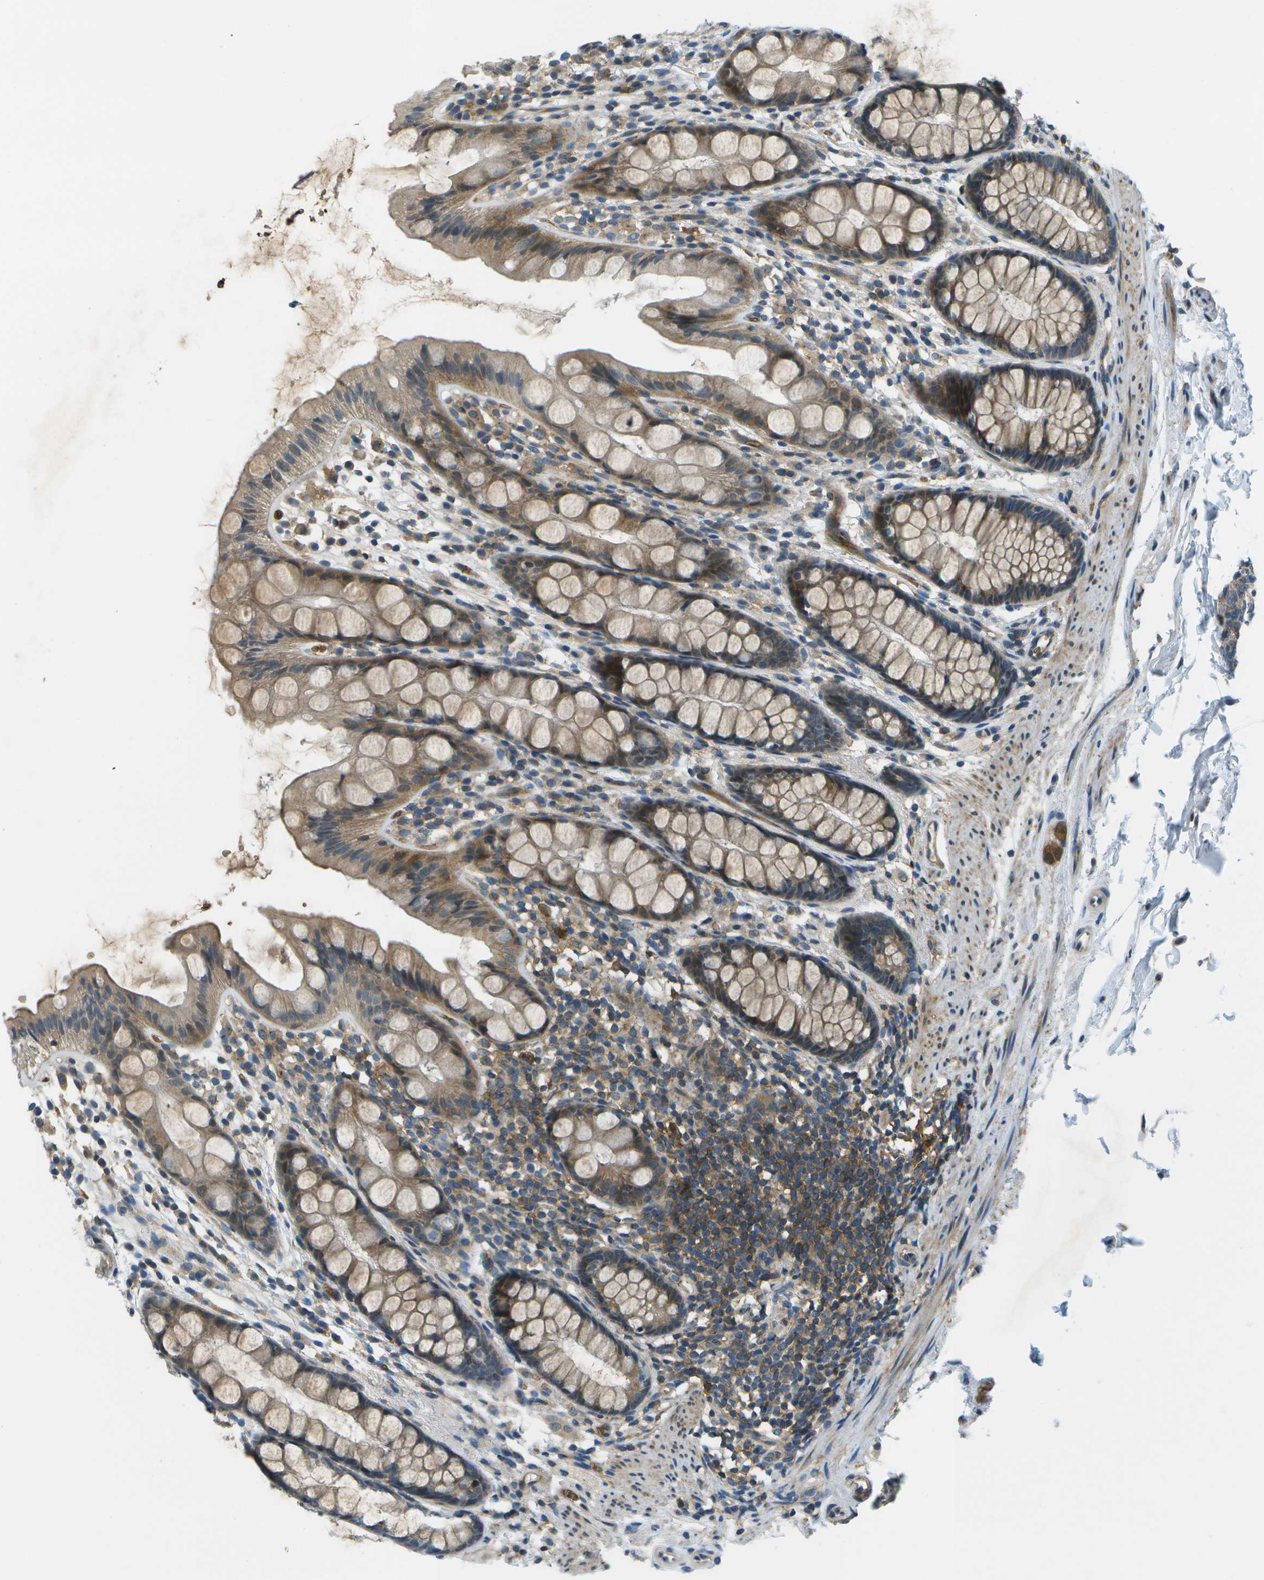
{"staining": {"intensity": "moderate", "quantity": ">75%", "location": "cytoplasmic/membranous"}, "tissue": "rectum", "cell_type": "Glandular cells", "image_type": "normal", "snomed": [{"axis": "morphology", "description": "Normal tissue, NOS"}, {"axis": "topography", "description": "Rectum"}], "caption": "Moderate cytoplasmic/membranous staining is present in approximately >75% of glandular cells in benign rectum.", "gene": "CTIF", "patient": {"sex": "female", "age": 65}}